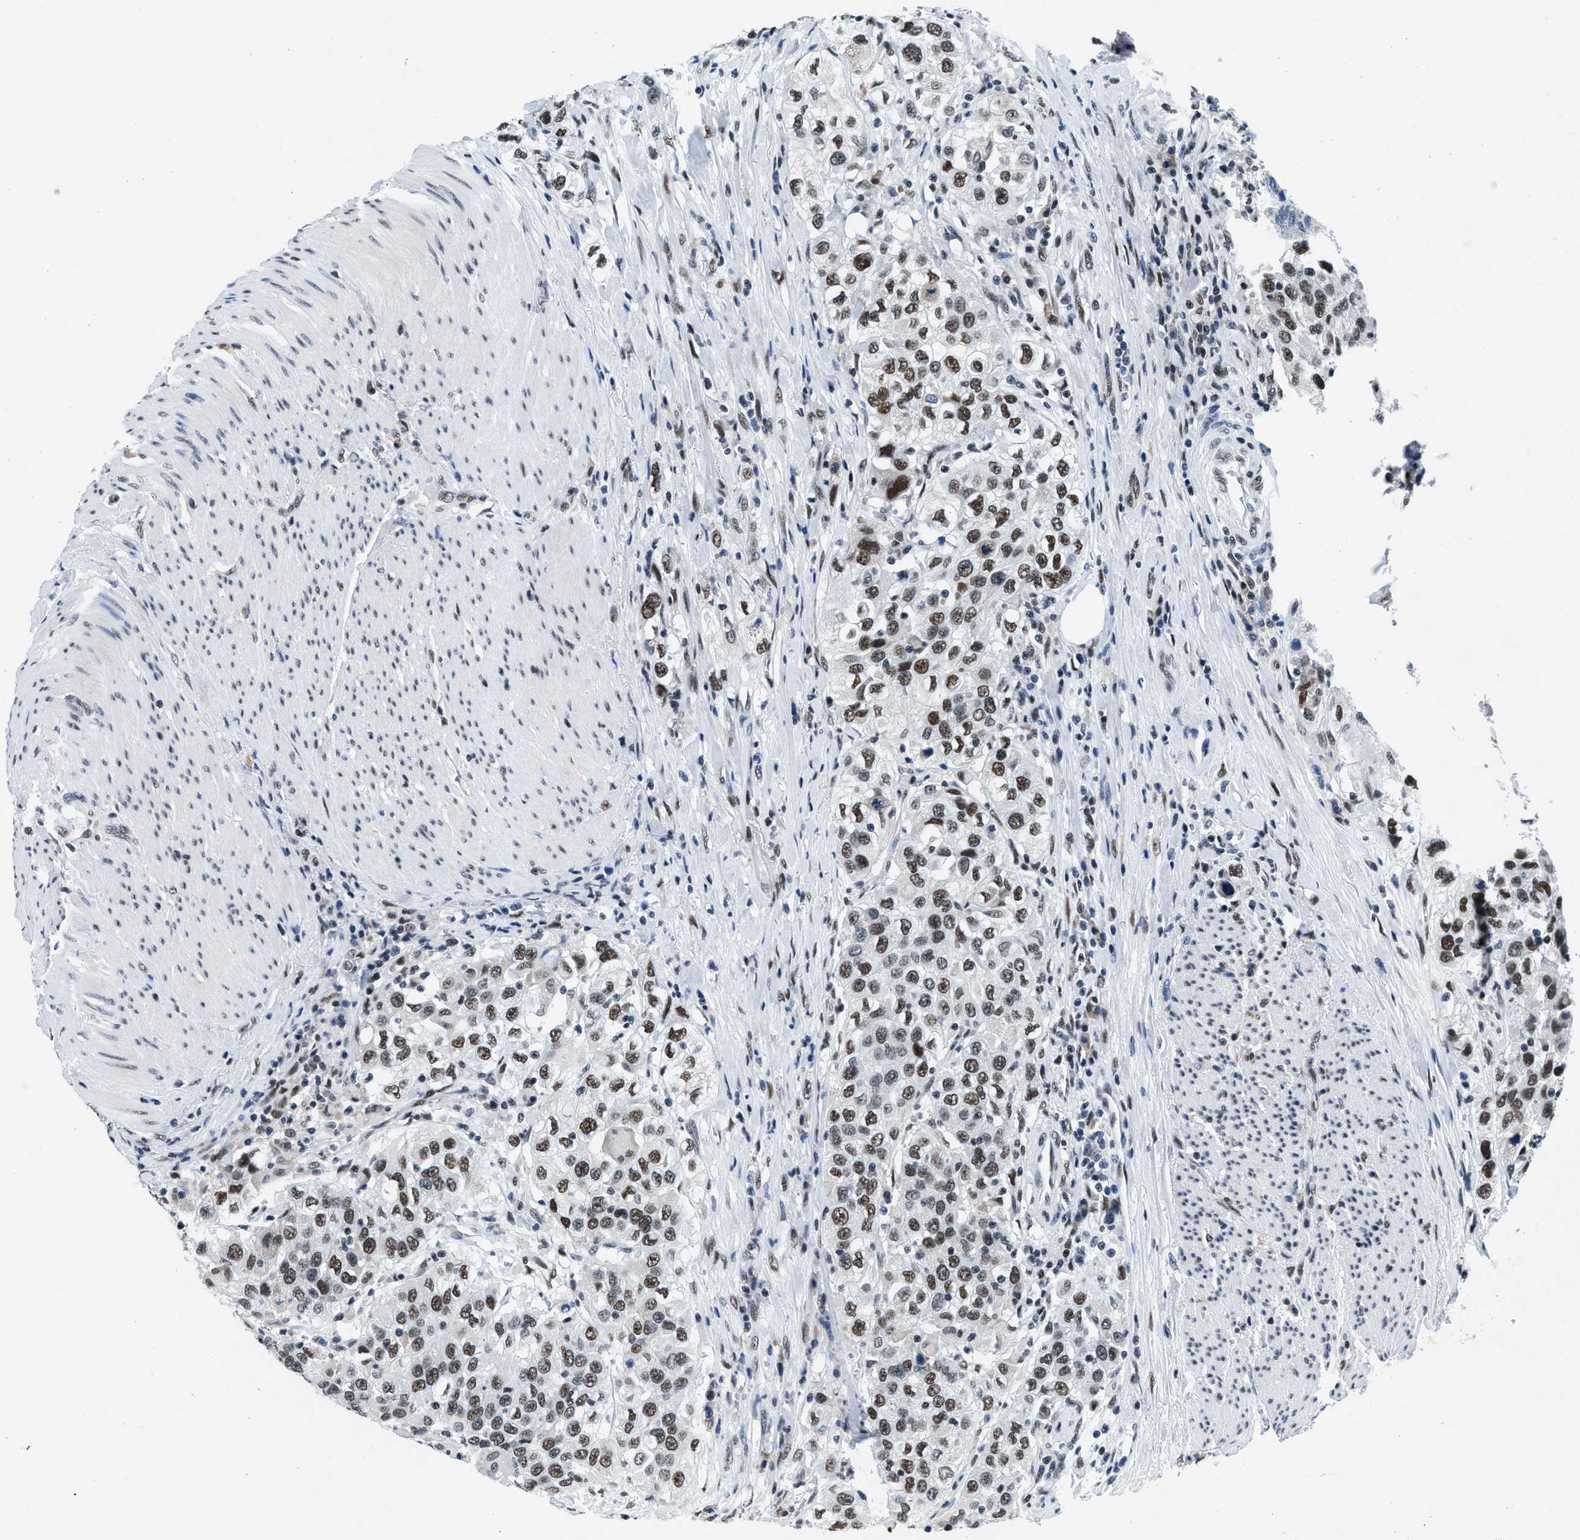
{"staining": {"intensity": "moderate", "quantity": ">75%", "location": "nuclear"}, "tissue": "urothelial cancer", "cell_type": "Tumor cells", "image_type": "cancer", "snomed": [{"axis": "morphology", "description": "Urothelial carcinoma, High grade"}, {"axis": "topography", "description": "Urinary bladder"}], "caption": "Tumor cells display medium levels of moderate nuclear staining in about >75% of cells in urothelial cancer.", "gene": "ATF2", "patient": {"sex": "female", "age": 80}}